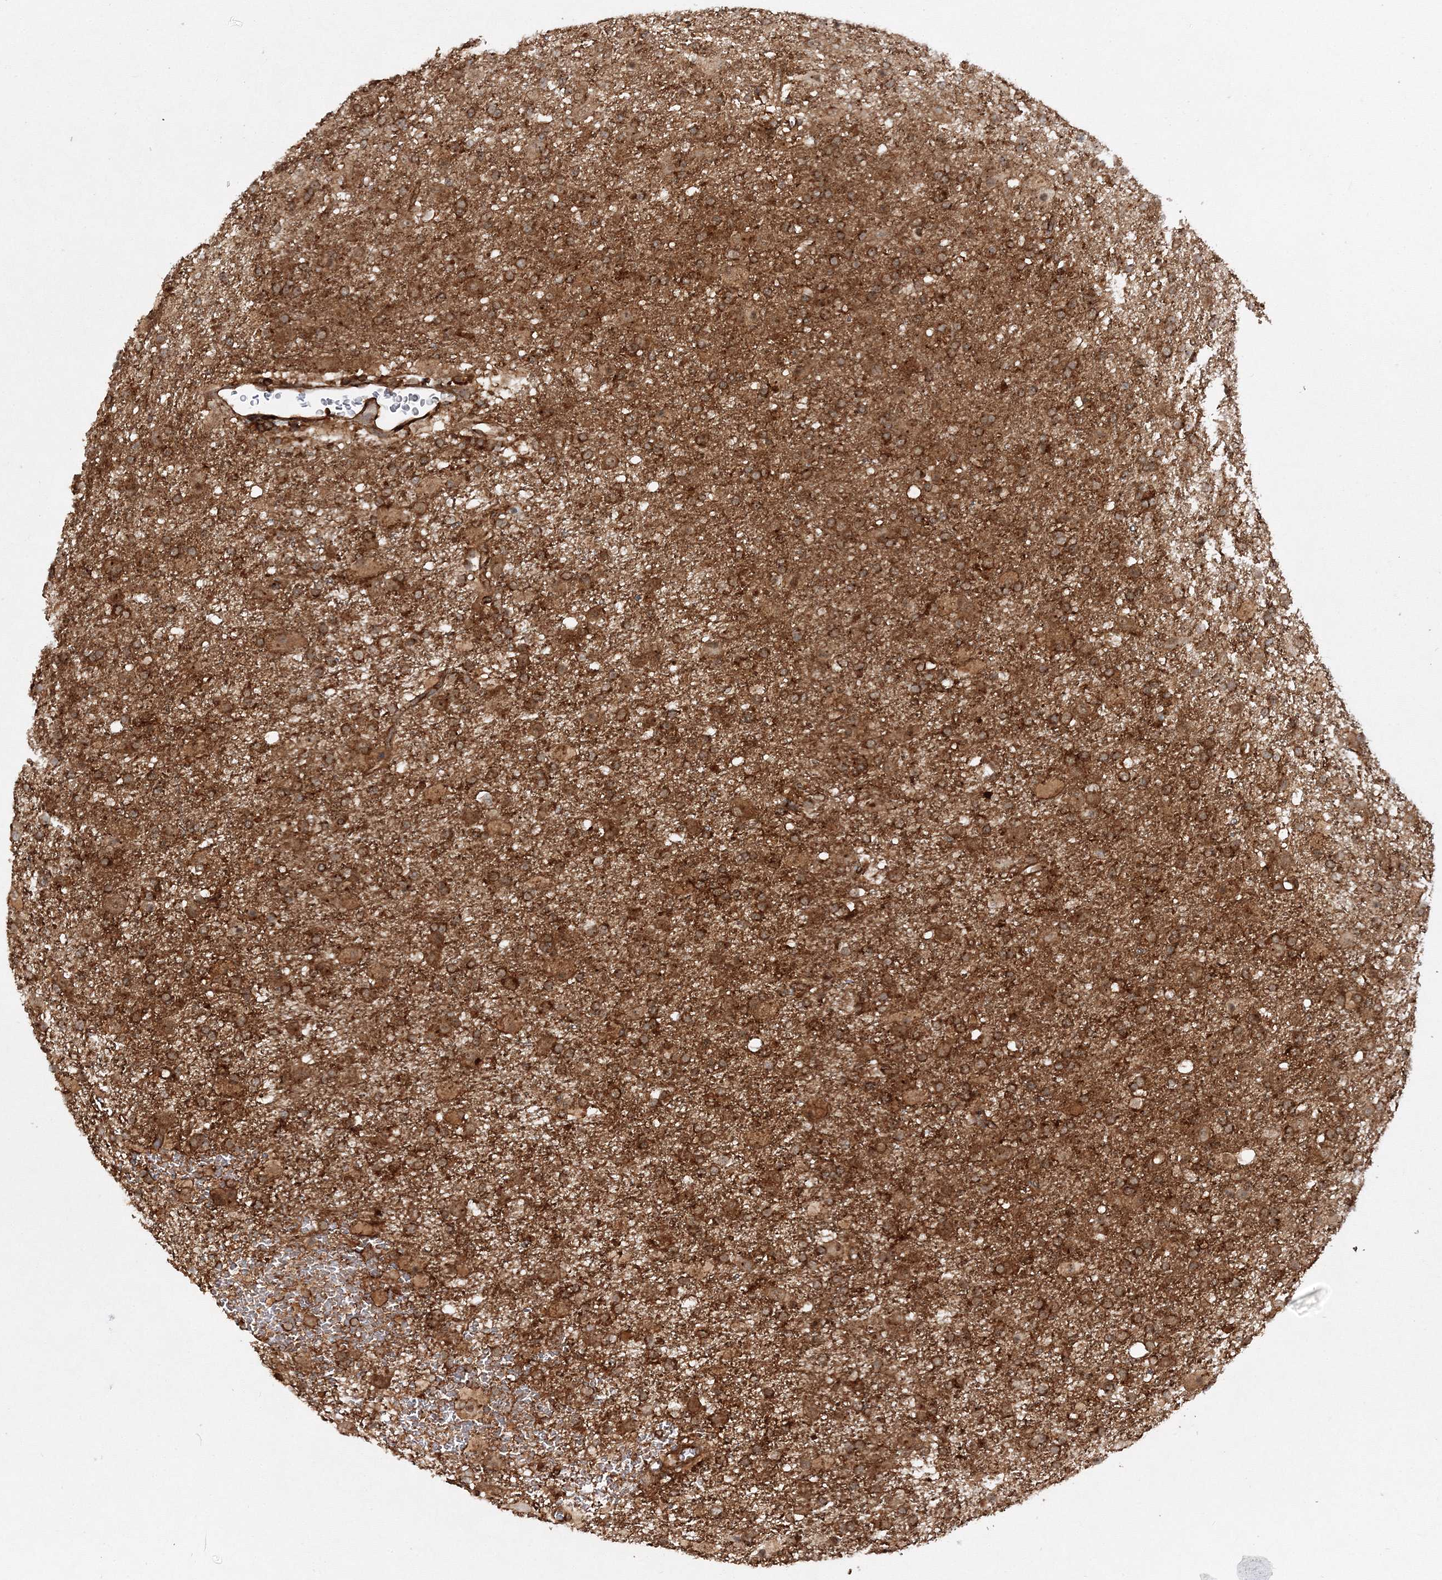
{"staining": {"intensity": "strong", "quantity": ">75%", "location": "cytoplasmic/membranous"}, "tissue": "glioma", "cell_type": "Tumor cells", "image_type": "cancer", "snomed": [{"axis": "morphology", "description": "Glioma, malignant, Low grade"}, {"axis": "topography", "description": "Brain"}], "caption": "The micrograph shows immunohistochemical staining of low-grade glioma (malignant). There is strong cytoplasmic/membranous staining is seen in about >75% of tumor cells.", "gene": "WDR37", "patient": {"sex": "male", "age": 65}}